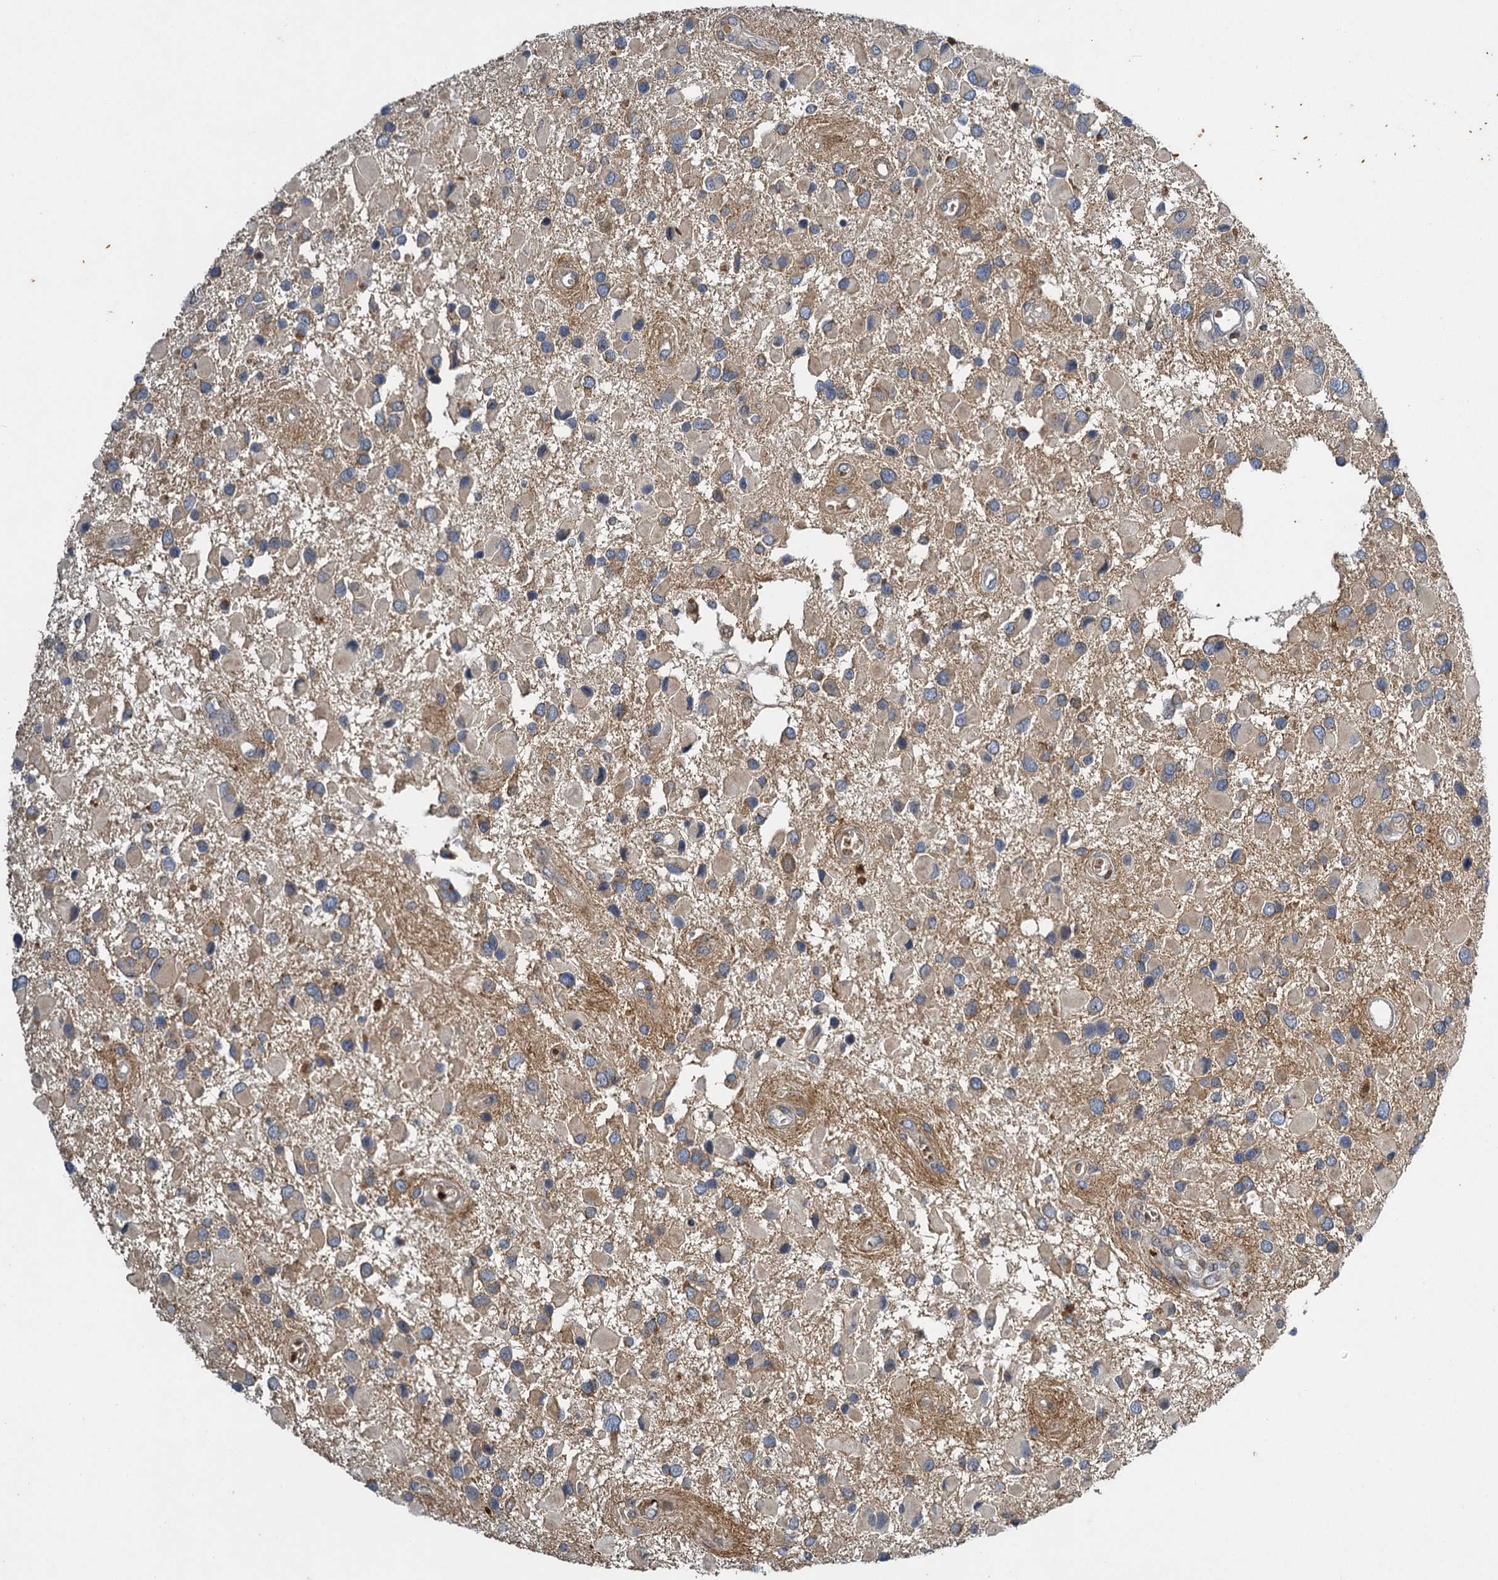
{"staining": {"intensity": "weak", "quantity": "25%-75%", "location": "cytoplasmic/membranous"}, "tissue": "glioma", "cell_type": "Tumor cells", "image_type": "cancer", "snomed": [{"axis": "morphology", "description": "Glioma, malignant, High grade"}, {"axis": "topography", "description": "Brain"}], "caption": "Malignant high-grade glioma tissue demonstrates weak cytoplasmic/membranous staining in approximately 25%-75% of tumor cells, visualized by immunohistochemistry. The staining is performed using DAB brown chromogen to label protein expression. The nuclei are counter-stained blue using hematoxylin.", "gene": "BCS1L", "patient": {"sex": "male", "age": 53}}